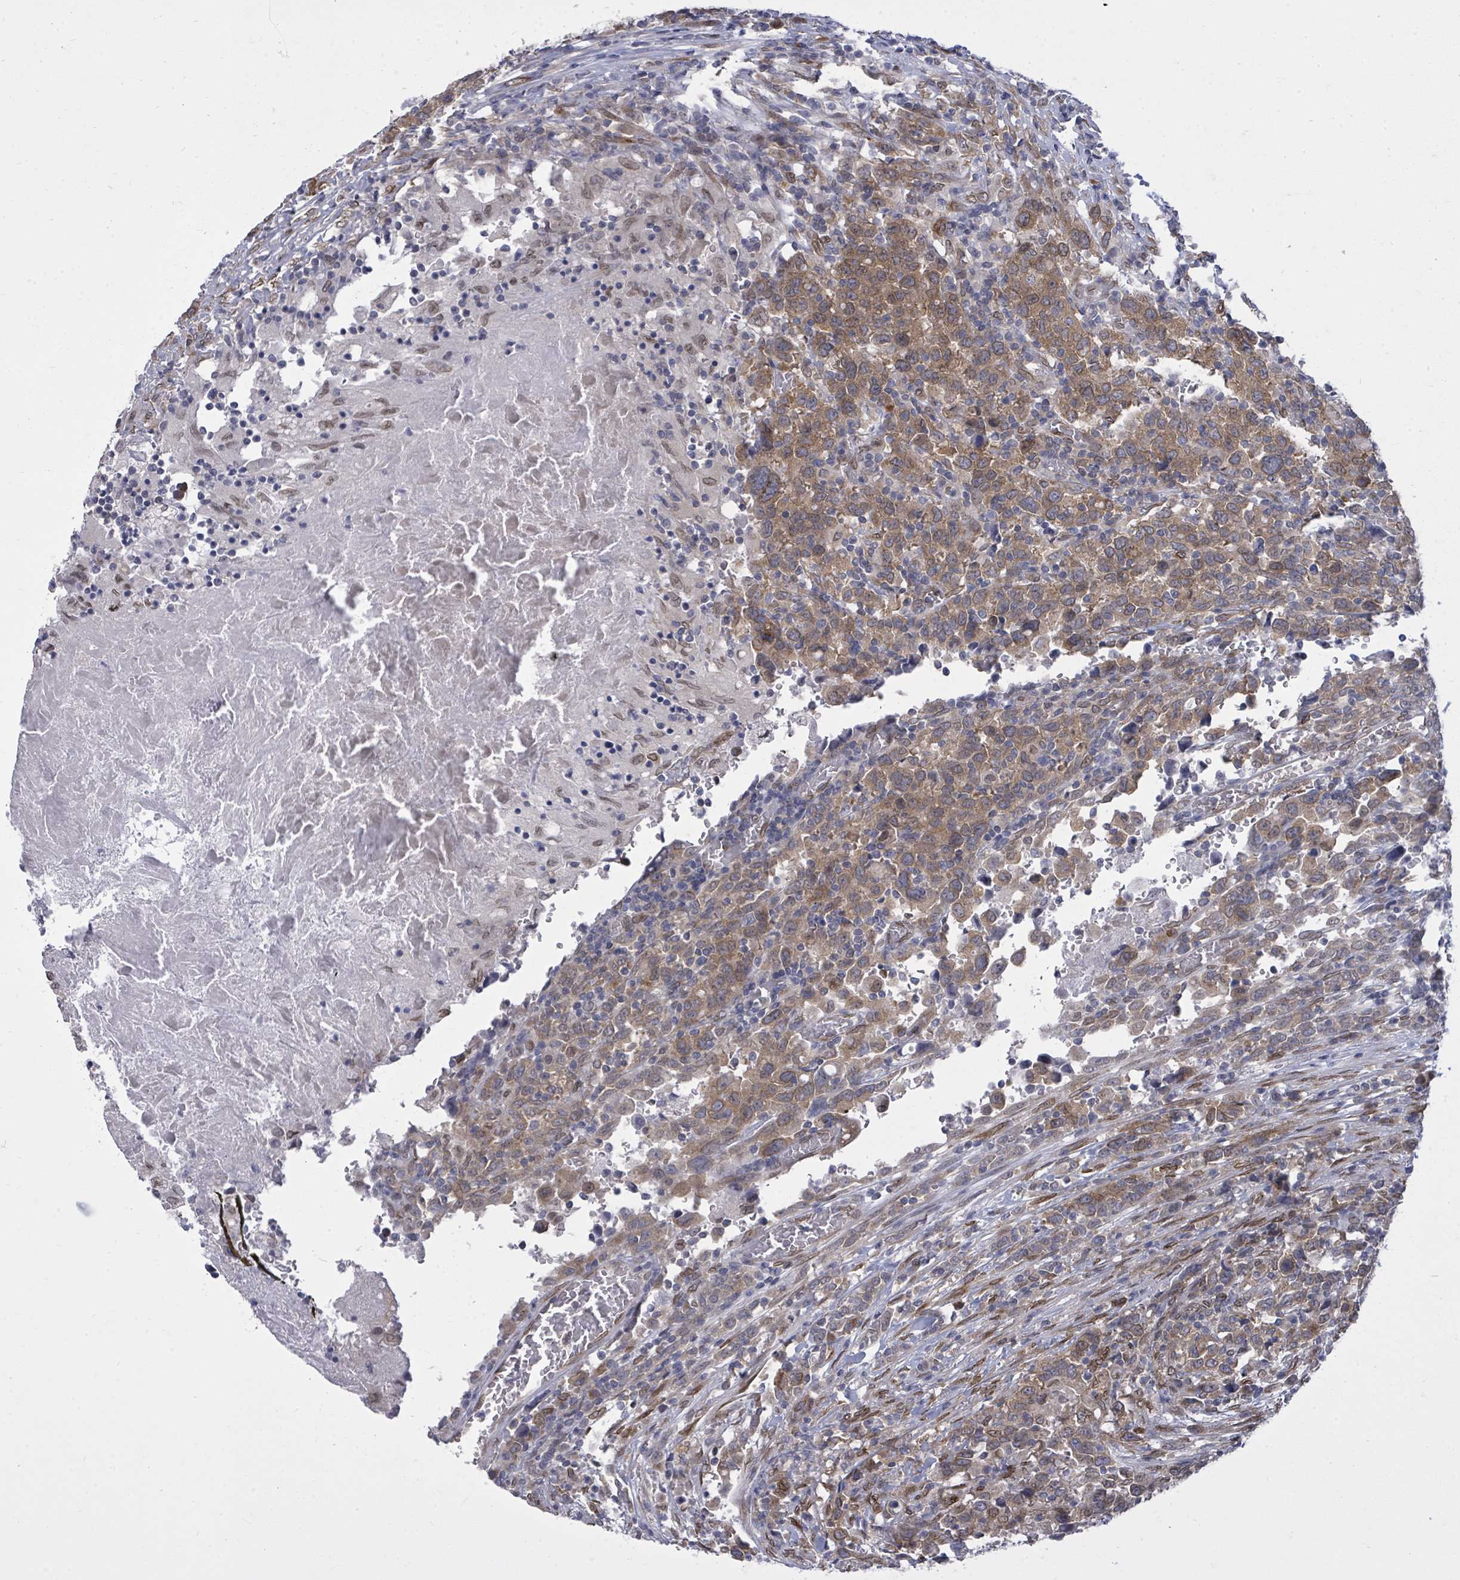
{"staining": {"intensity": "moderate", "quantity": ">75%", "location": "cytoplasmic/membranous"}, "tissue": "urothelial cancer", "cell_type": "Tumor cells", "image_type": "cancer", "snomed": [{"axis": "morphology", "description": "Urothelial carcinoma, High grade"}, {"axis": "topography", "description": "Urinary bladder"}], "caption": "Immunohistochemical staining of urothelial cancer shows medium levels of moderate cytoplasmic/membranous positivity in approximately >75% of tumor cells.", "gene": "ARFGAP1", "patient": {"sex": "male", "age": 61}}